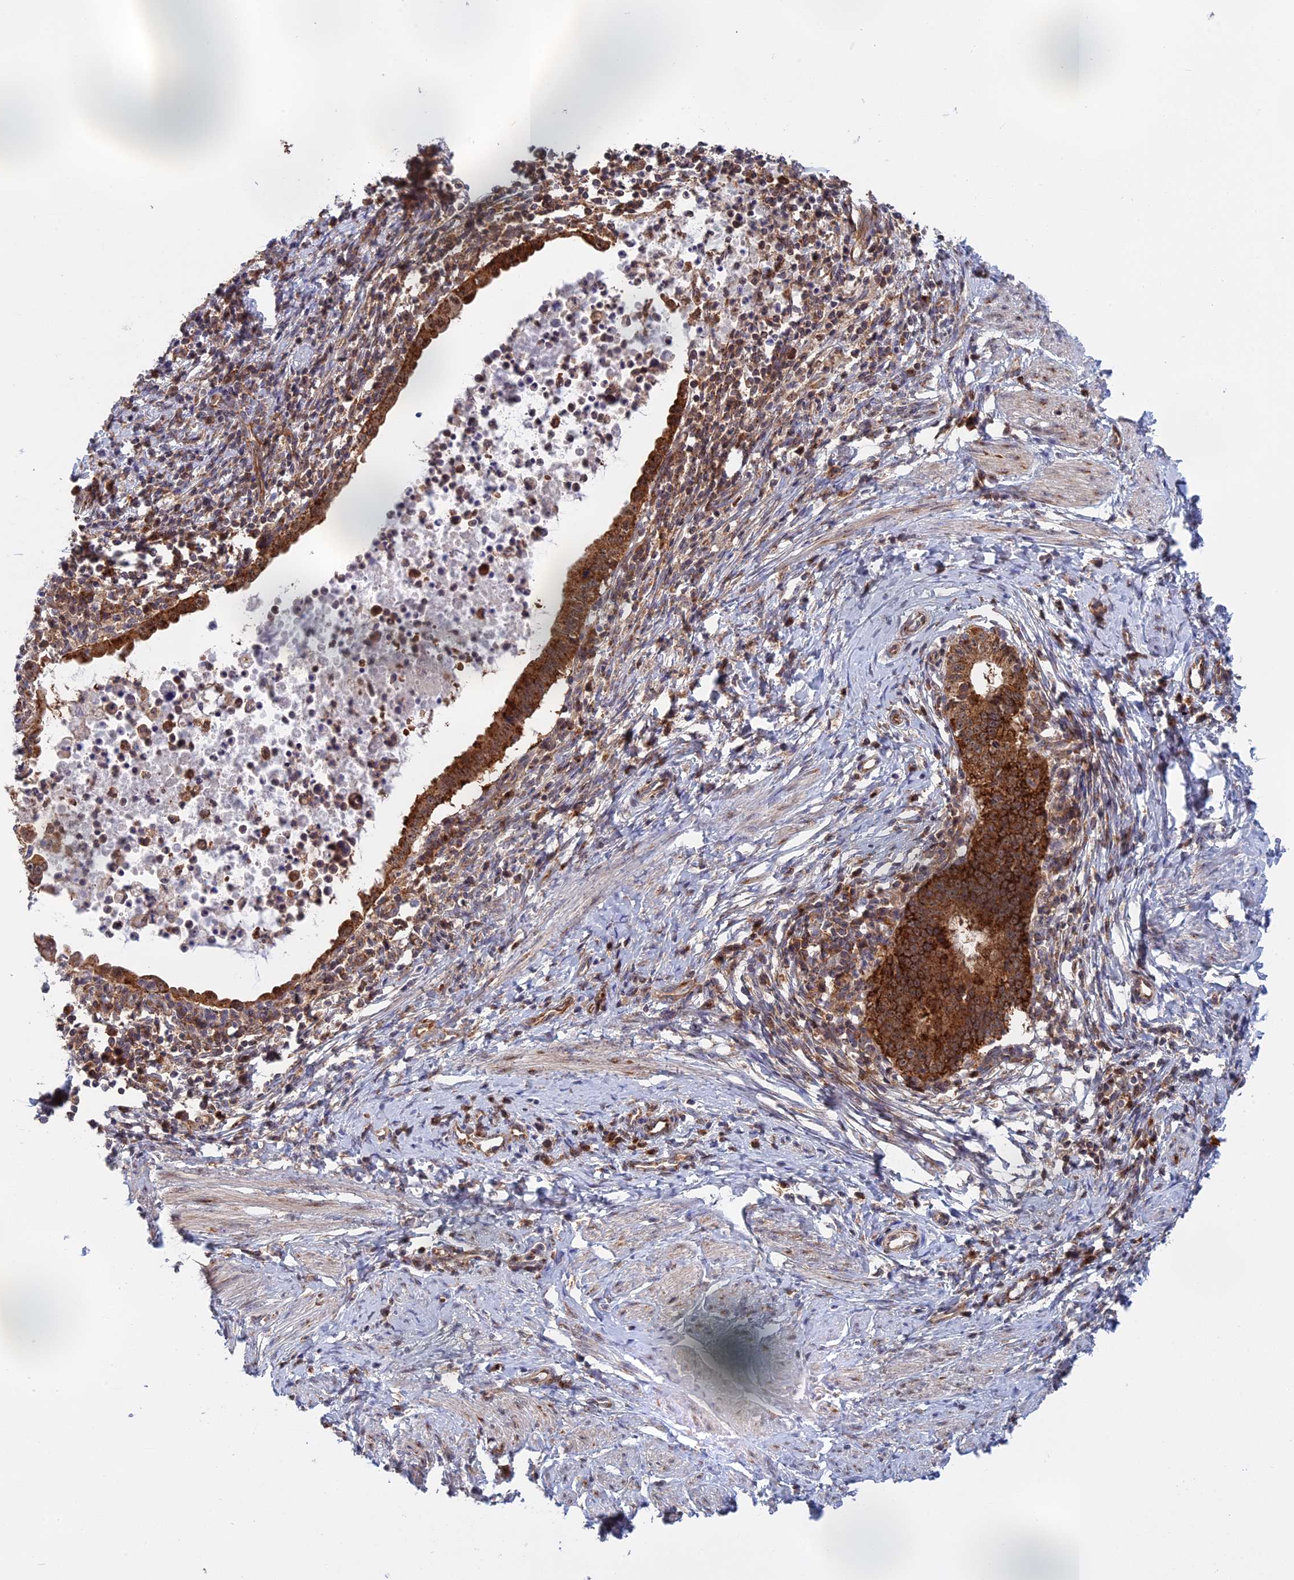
{"staining": {"intensity": "strong", "quantity": ">75%", "location": "cytoplasmic/membranous"}, "tissue": "cervical cancer", "cell_type": "Tumor cells", "image_type": "cancer", "snomed": [{"axis": "morphology", "description": "Adenocarcinoma, NOS"}, {"axis": "topography", "description": "Cervix"}], "caption": "DAB (3,3'-diaminobenzidine) immunohistochemical staining of adenocarcinoma (cervical) displays strong cytoplasmic/membranous protein positivity in approximately >75% of tumor cells.", "gene": "CLINT1", "patient": {"sex": "female", "age": 36}}